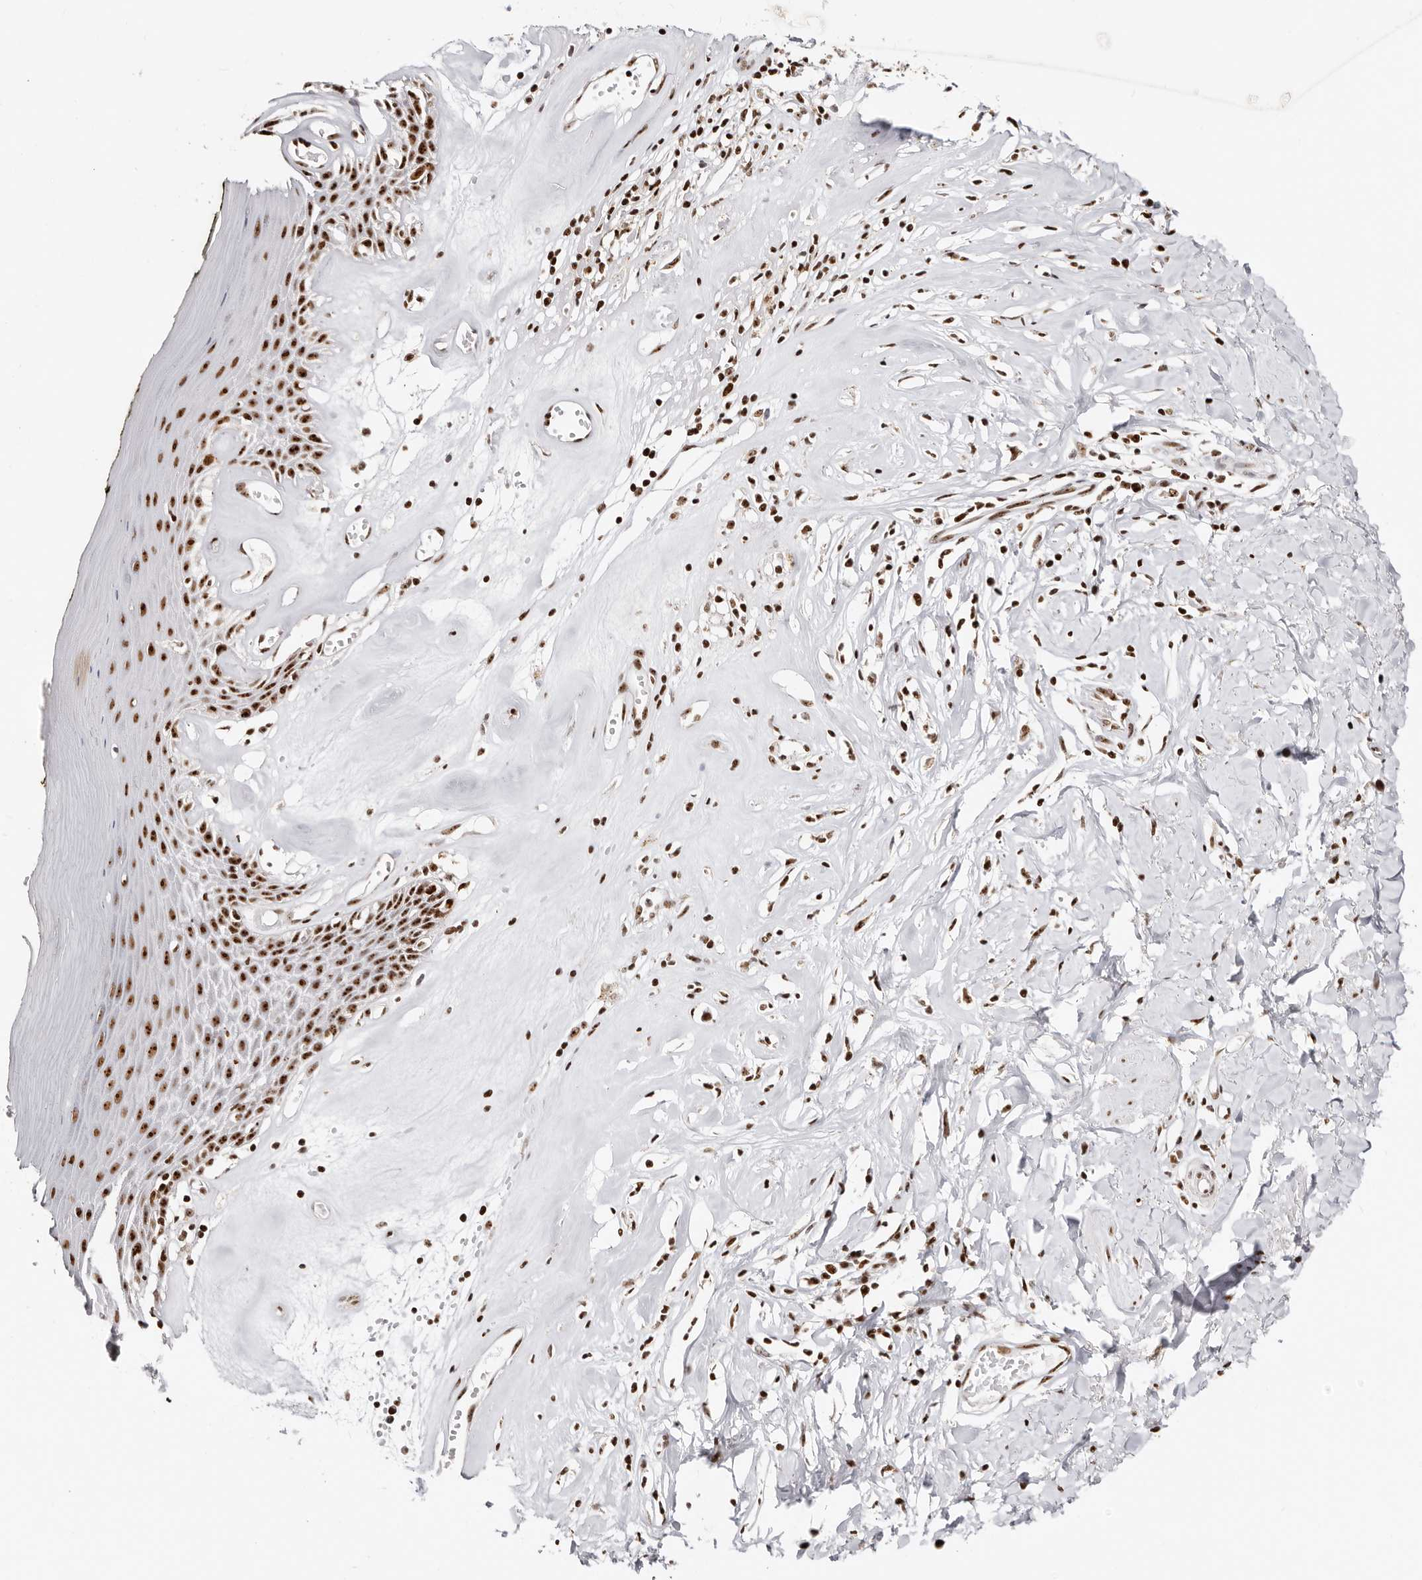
{"staining": {"intensity": "strong", "quantity": ">75%", "location": "nuclear"}, "tissue": "skin", "cell_type": "Epidermal cells", "image_type": "normal", "snomed": [{"axis": "morphology", "description": "Normal tissue, NOS"}, {"axis": "morphology", "description": "Inflammation, NOS"}, {"axis": "topography", "description": "Vulva"}], "caption": "Immunohistochemical staining of normal skin exhibits >75% levels of strong nuclear protein positivity in approximately >75% of epidermal cells.", "gene": "IQGAP3", "patient": {"sex": "female", "age": 84}}